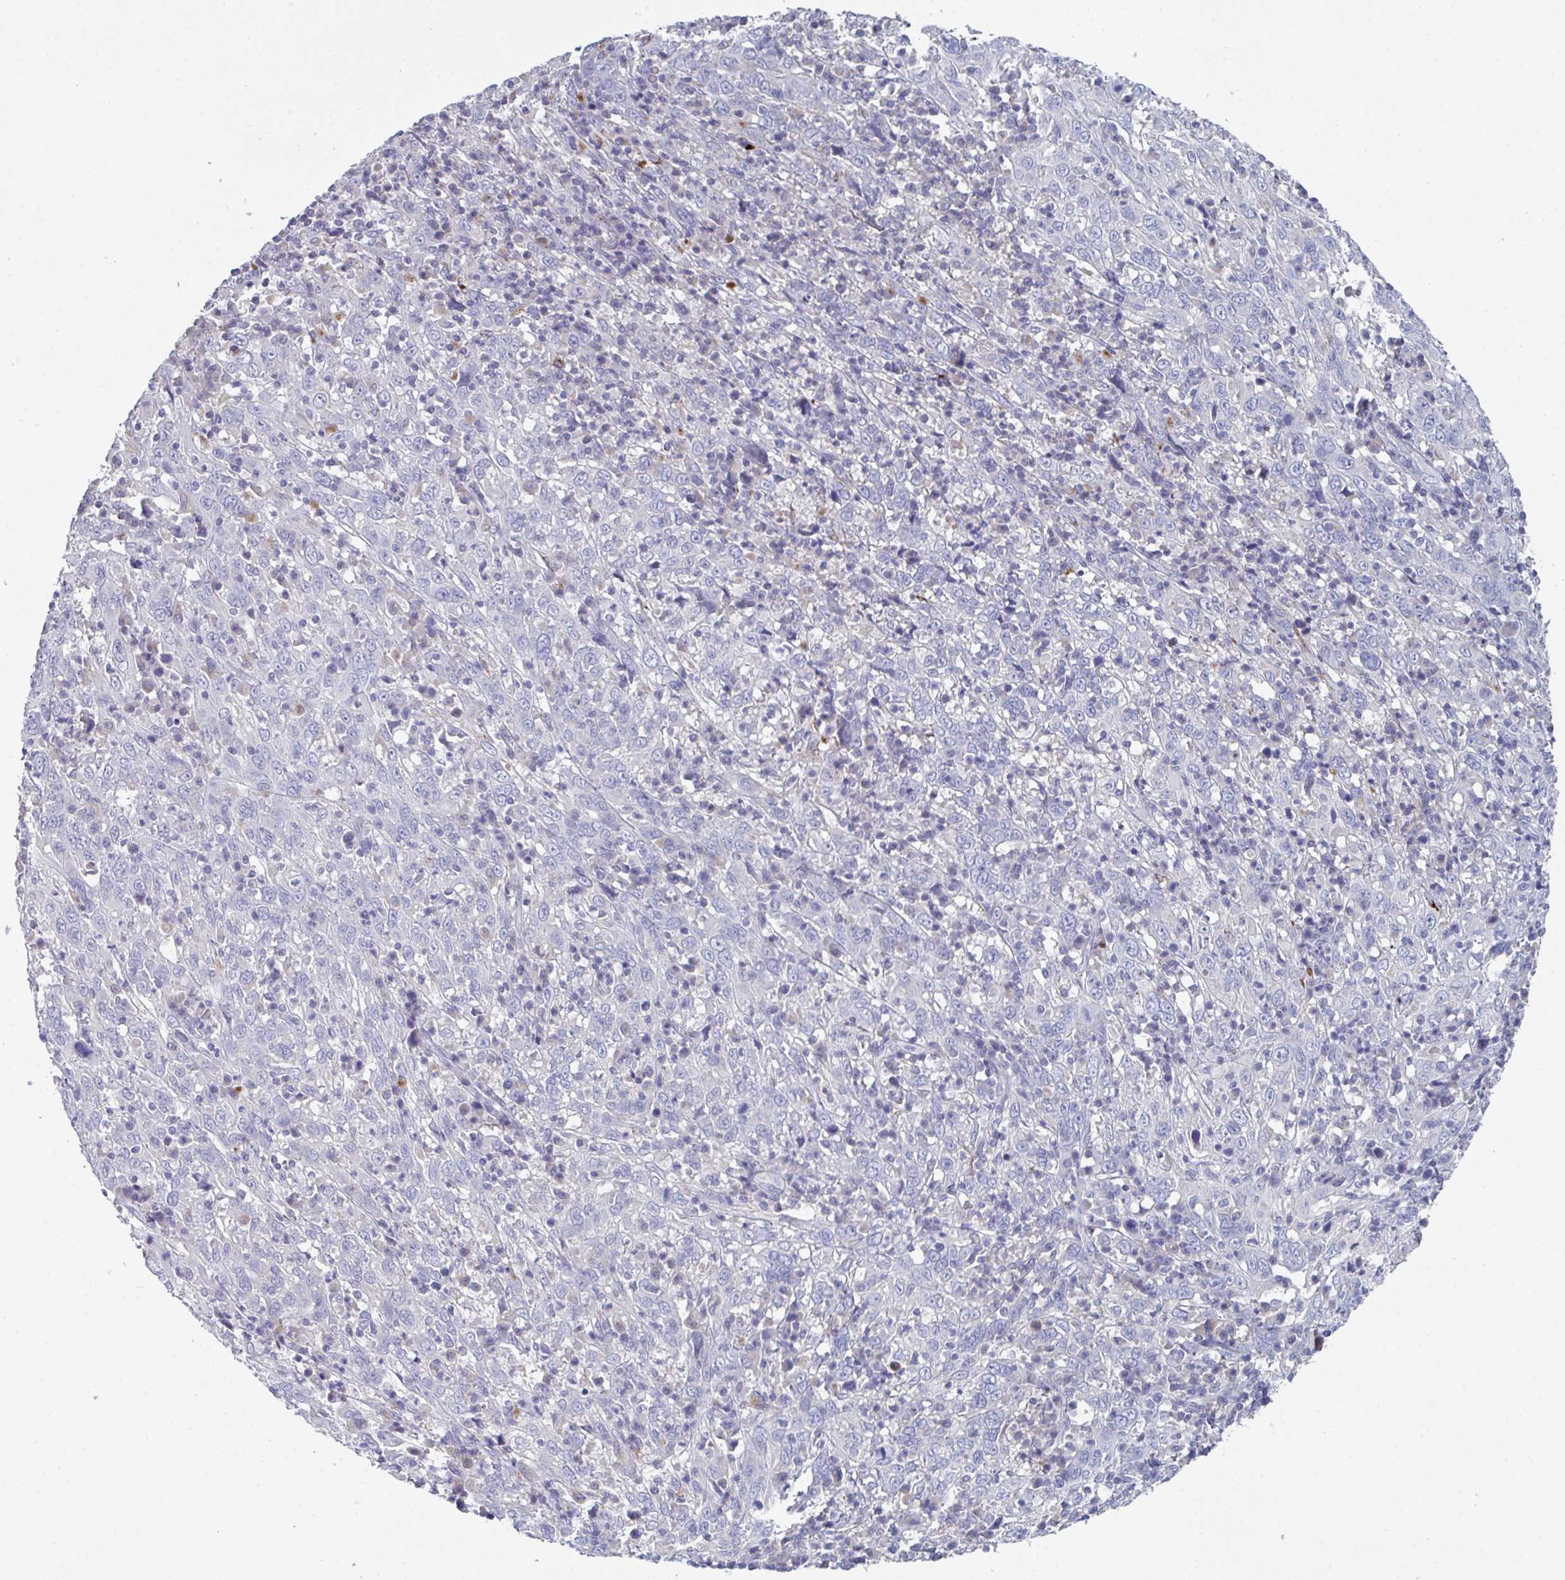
{"staining": {"intensity": "negative", "quantity": "none", "location": "none"}, "tissue": "cervical cancer", "cell_type": "Tumor cells", "image_type": "cancer", "snomed": [{"axis": "morphology", "description": "Squamous cell carcinoma, NOS"}, {"axis": "topography", "description": "Cervix"}], "caption": "Tumor cells show no significant positivity in cervical squamous cell carcinoma.", "gene": "HGFAC", "patient": {"sex": "female", "age": 46}}